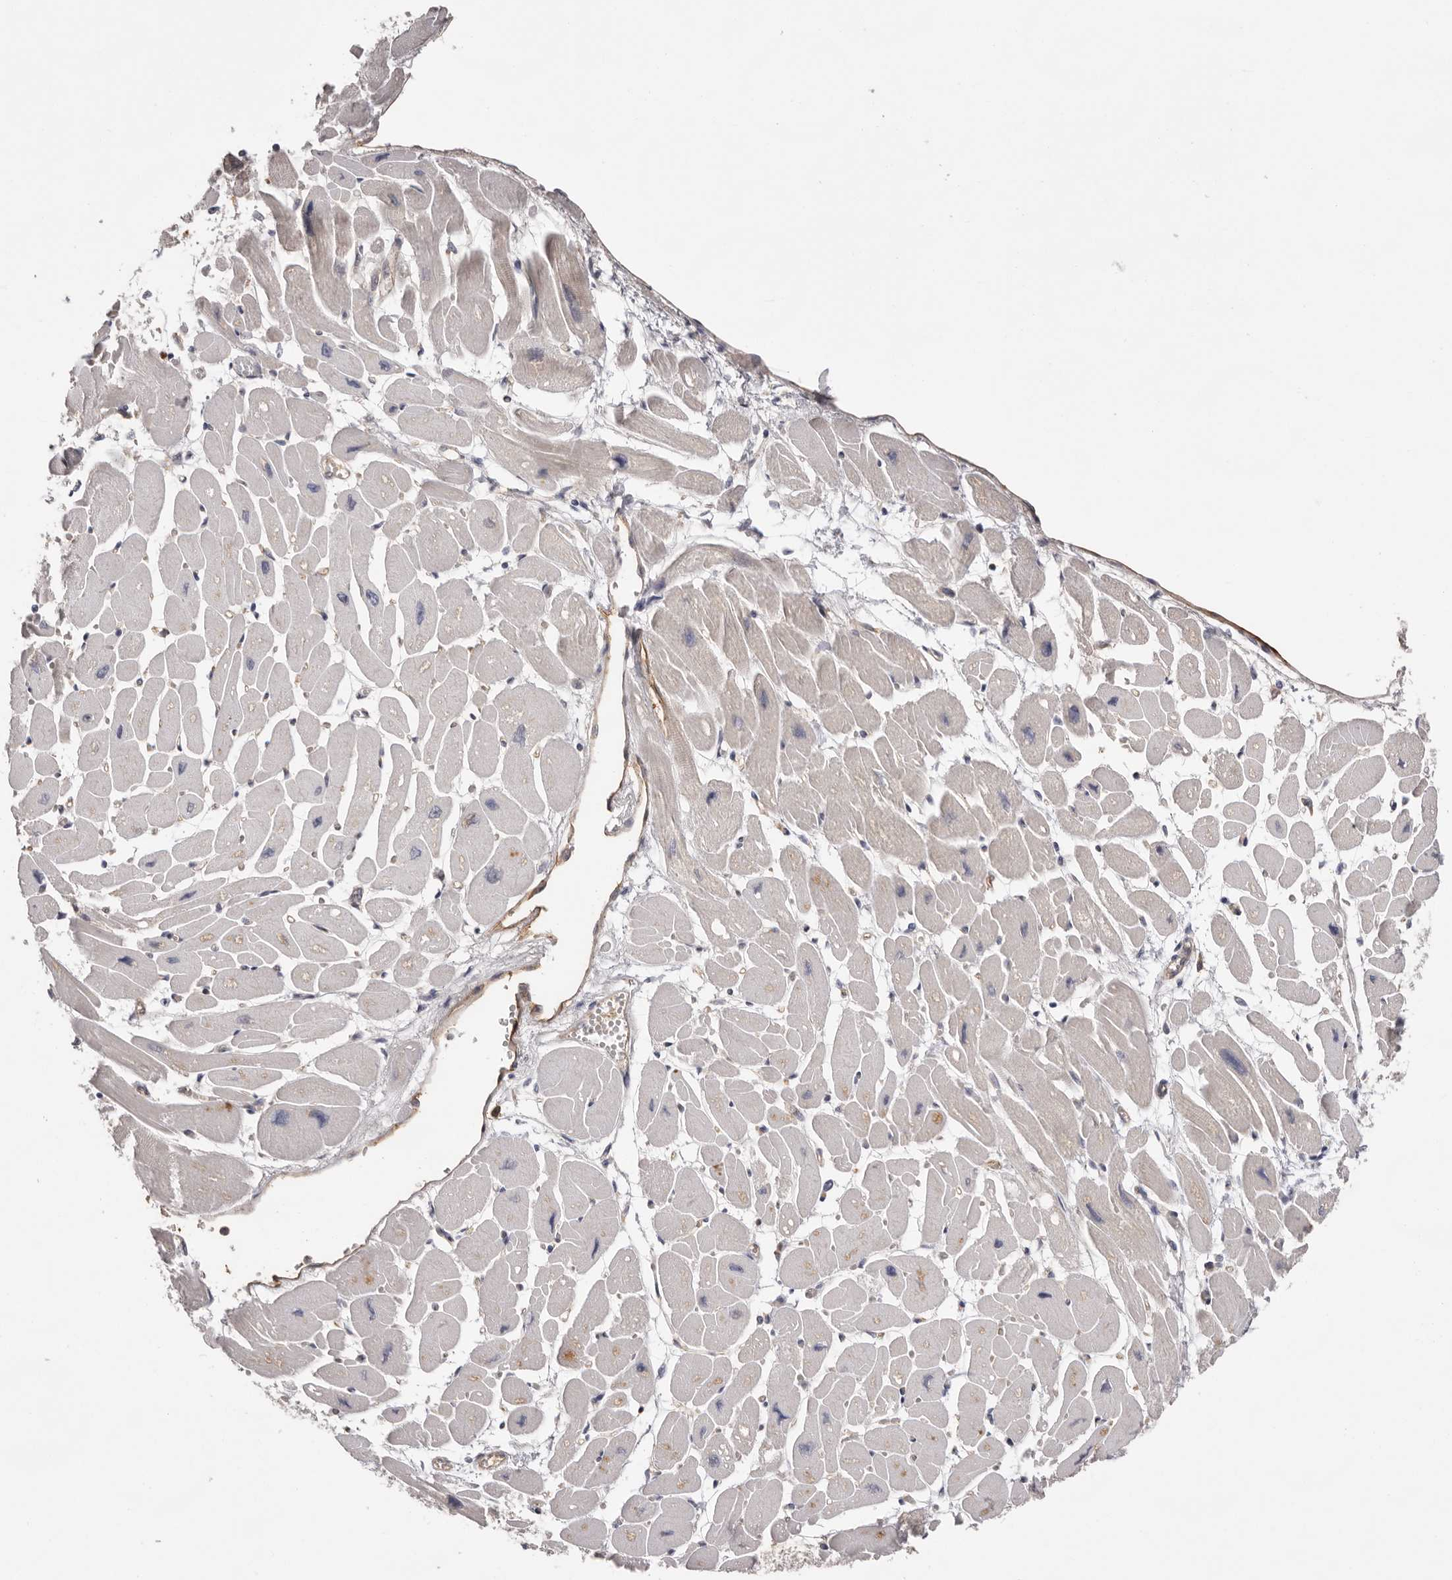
{"staining": {"intensity": "negative", "quantity": "none", "location": "none"}, "tissue": "heart muscle", "cell_type": "Cardiomyocytes", "image_type": "normal", "snomed": [{"axis": "morphology", "description": "Normal tissue, NOS"}, {"axis": "topography", "description": "Heart"}], "caption": "High power microscopy micrograph of an IHC image of unremarkable heart muscle, revealing no significant staining in cardiomyocytes.", "gene": "MMACHC", "patient": {"sex": "female", "age": 54}}